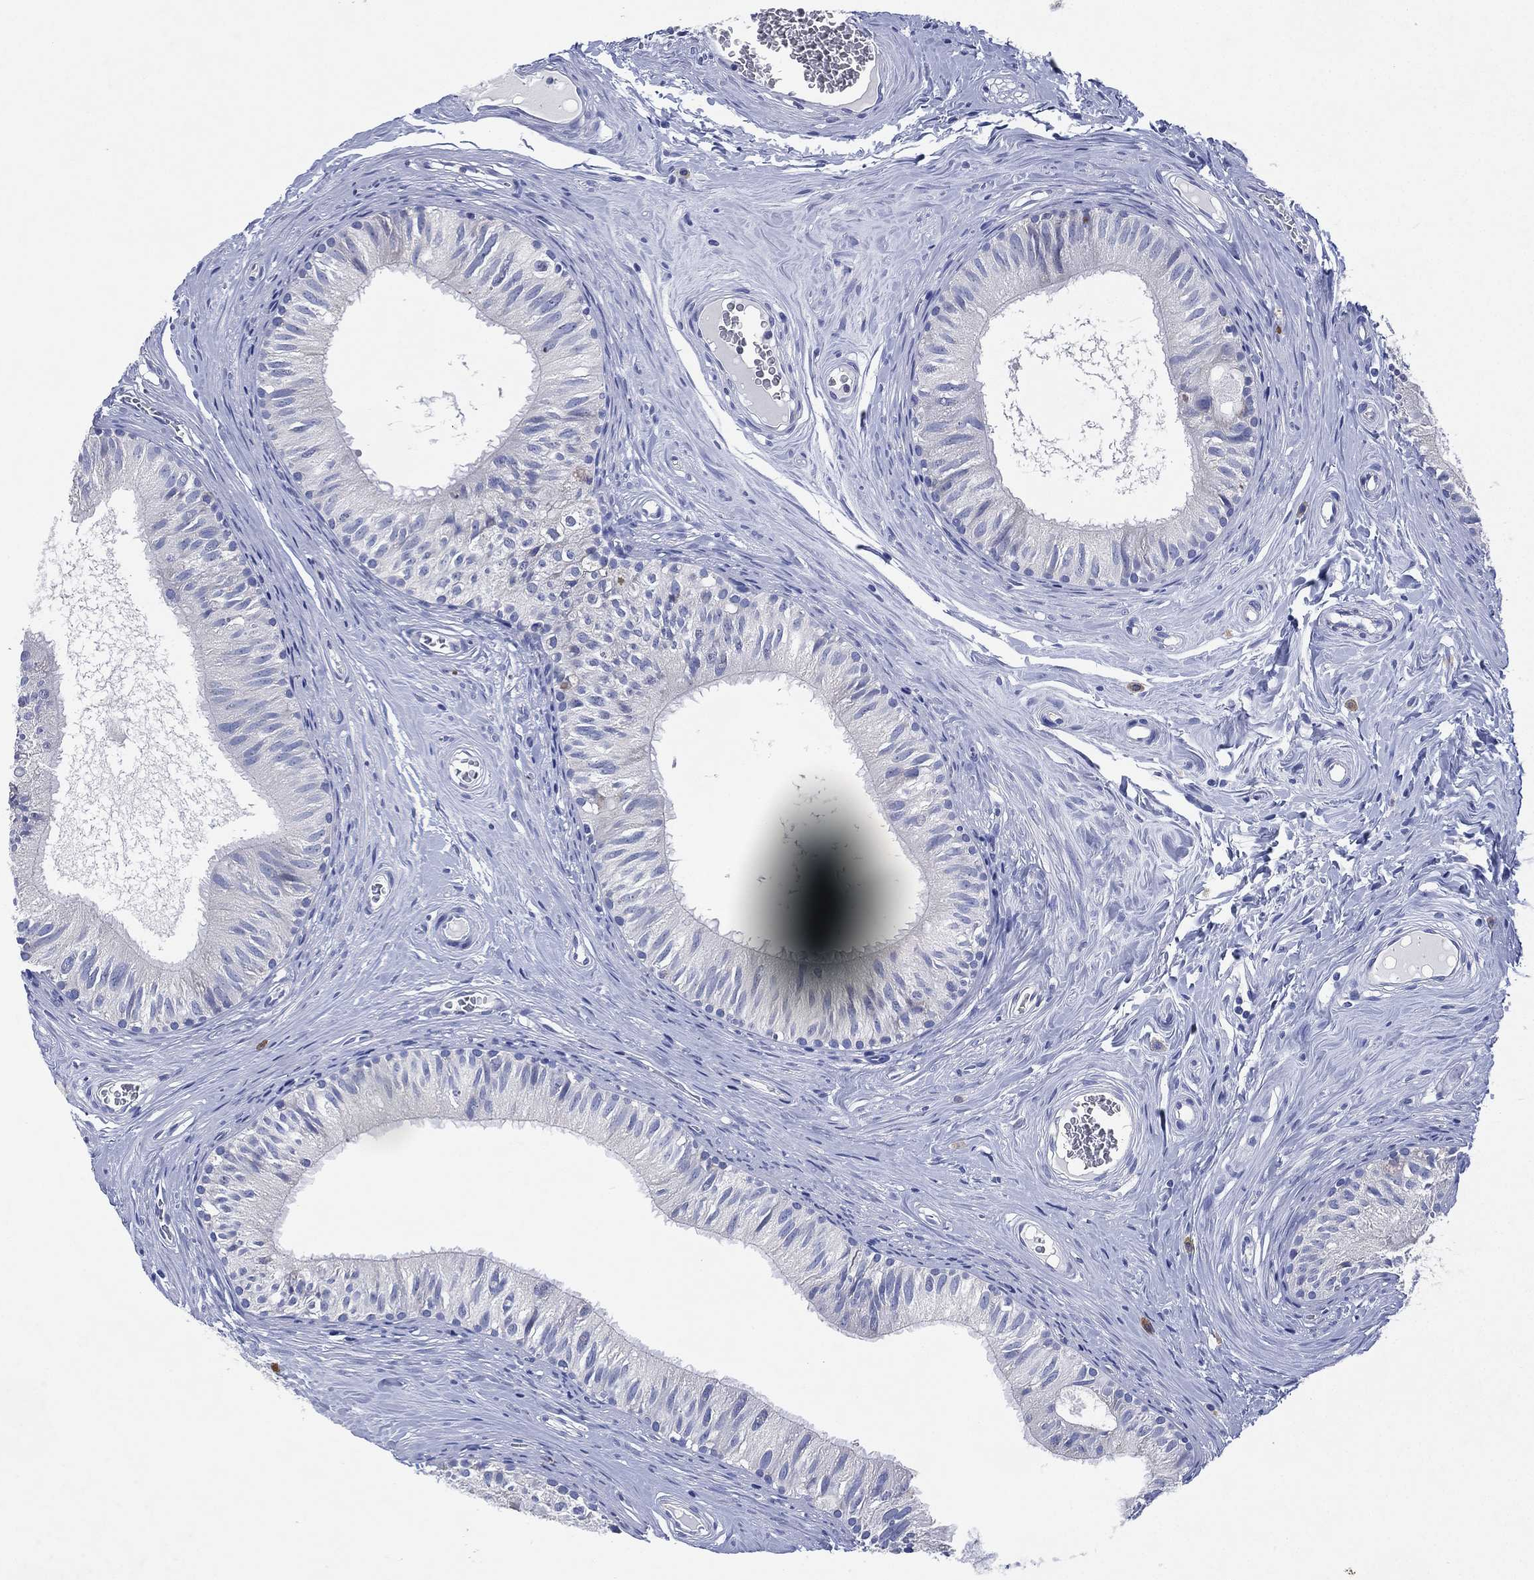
{"staining": {"intensity": "negative", "quantity": "none", "location": "none"}, "tissue": "epididymis", "cell_type": "Glandular cells", "image_type": "normal", "snomed": [{"axis": "morphology", "description": "Normal tissue, NOS"}, {"axis": "topography", "description": "Epididymis"}], "caption": "Immunohistochemistry (IHC) of benign epididymis reveals no staining in glandular cells. (DAB immunohistochemistry (IHC), high magnification).", "gene": "CHRNA3", "patient": {"sex": "male", "age": 52}}